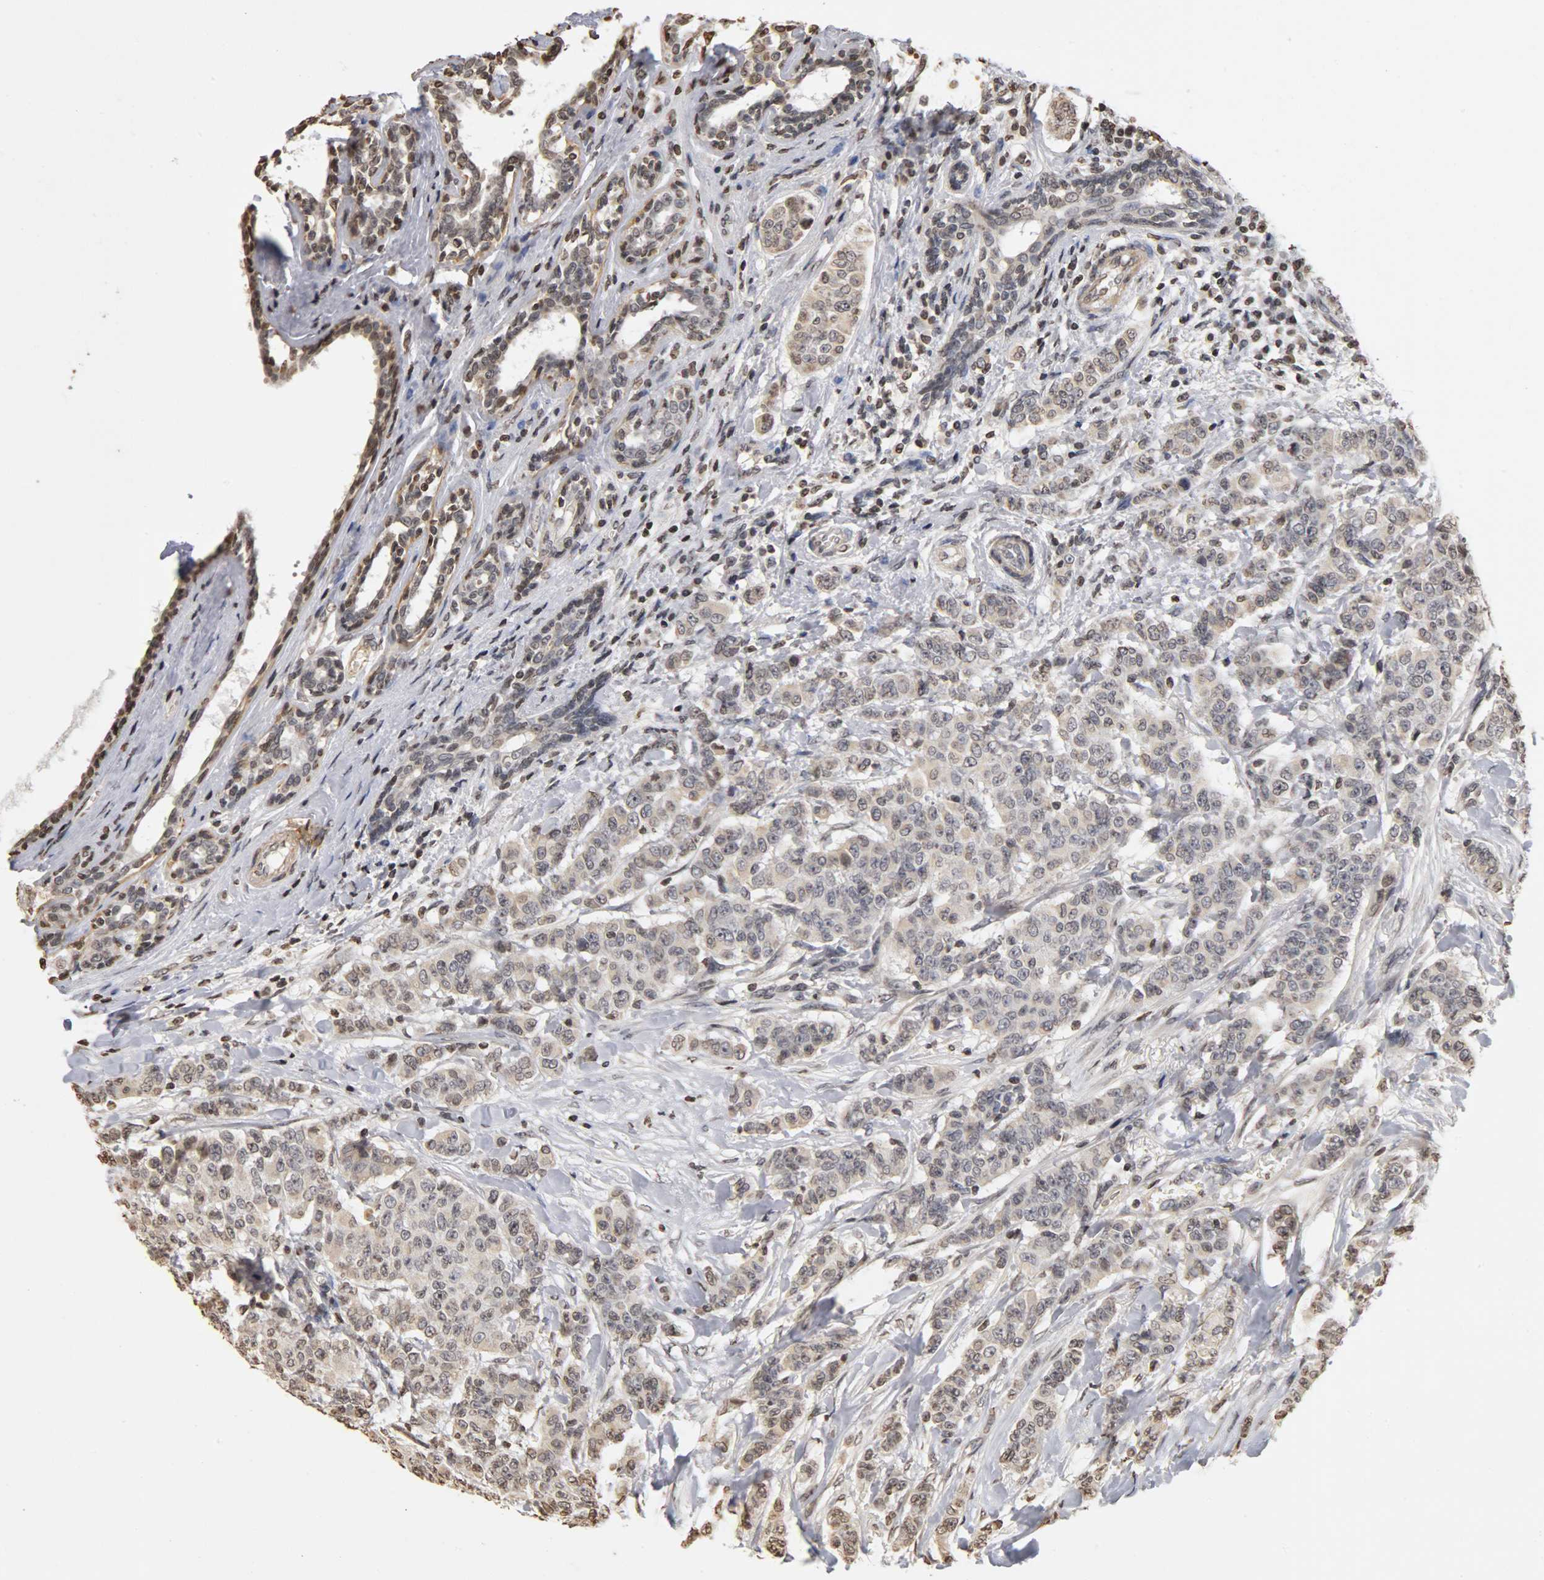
{"staining": {"intensity": "weak", "quantity": "<25%", "location": "cytoplasmic/membranous,nuclear"}, "tissue": "breast cancer", "cell_type": "Tumor cells", "image_type": "cancer", "snomed": [{"axis": "morphology", "description": "Duct carcinoma"}, {"axis": "topography", "description": "Breast"}], "caption": "A high-resolution image shows IHC staining of infiltrating ductal carcinoma (breast), which demonstrates no significant staining in tumor cells.", "gene": "ERCC2", "patient": {"sex": "female", "age": 40}}